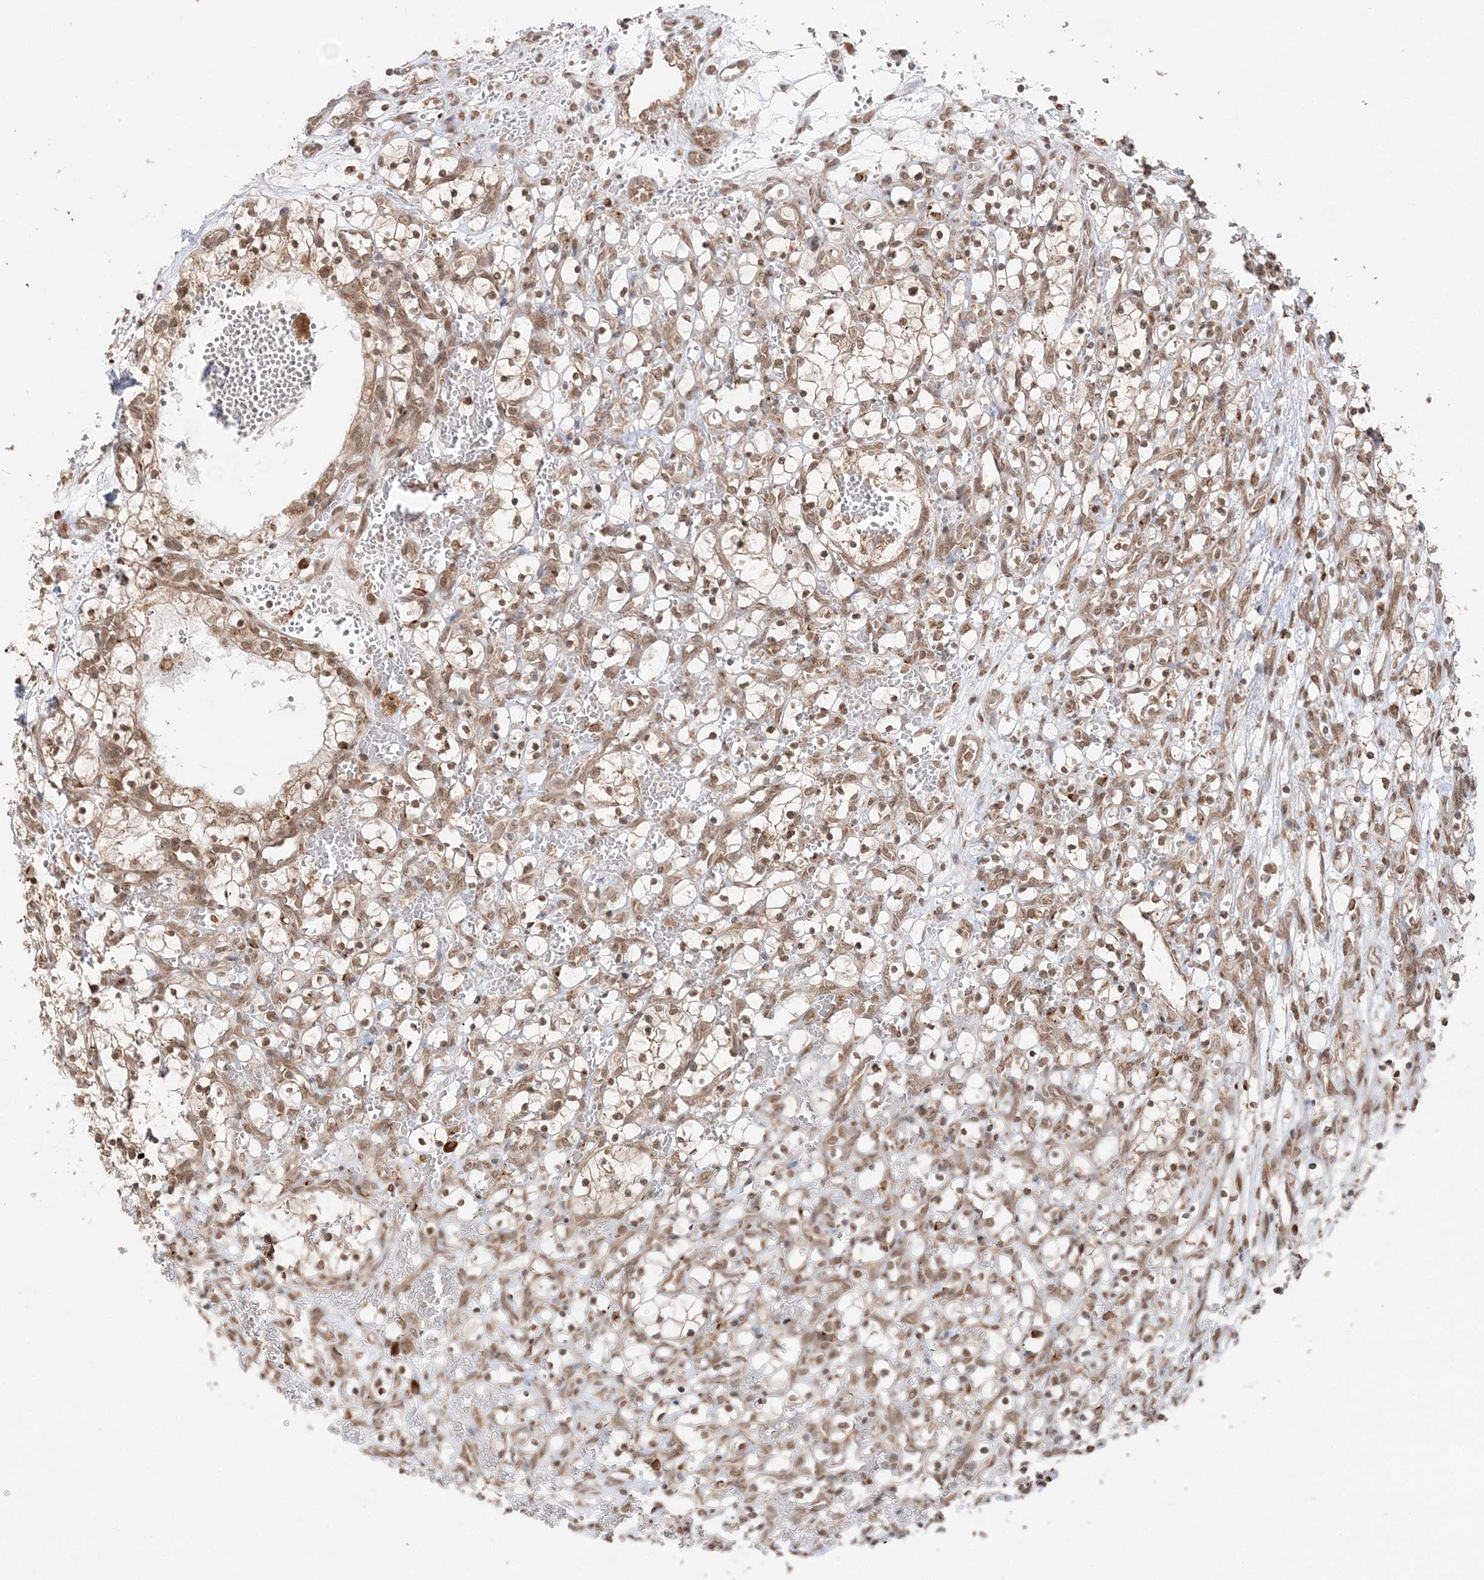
{"staining": {"intensity": "weak", "quantity": ">75%", "location": "cytoplasmic/membranous,nuclear"}, "tissue": "renal cancer", "cell_type": "Tumor cells", "image_type": "cancer", "snomed": [{"axis": "morphology", "description": "Adenocarcinoma, NOS"}, {"axis": "topography", "description": "Kidney"}], "caption": "Approximately >75% of tumor cells in human renal adenocarcinoma demonstrate weak cytoplasmic/membranous and nuclear protein expression as visualized by brown immunohistochemical staining.", "gene": "TMED10", "patient": {"sex": "female", "age": 69}}